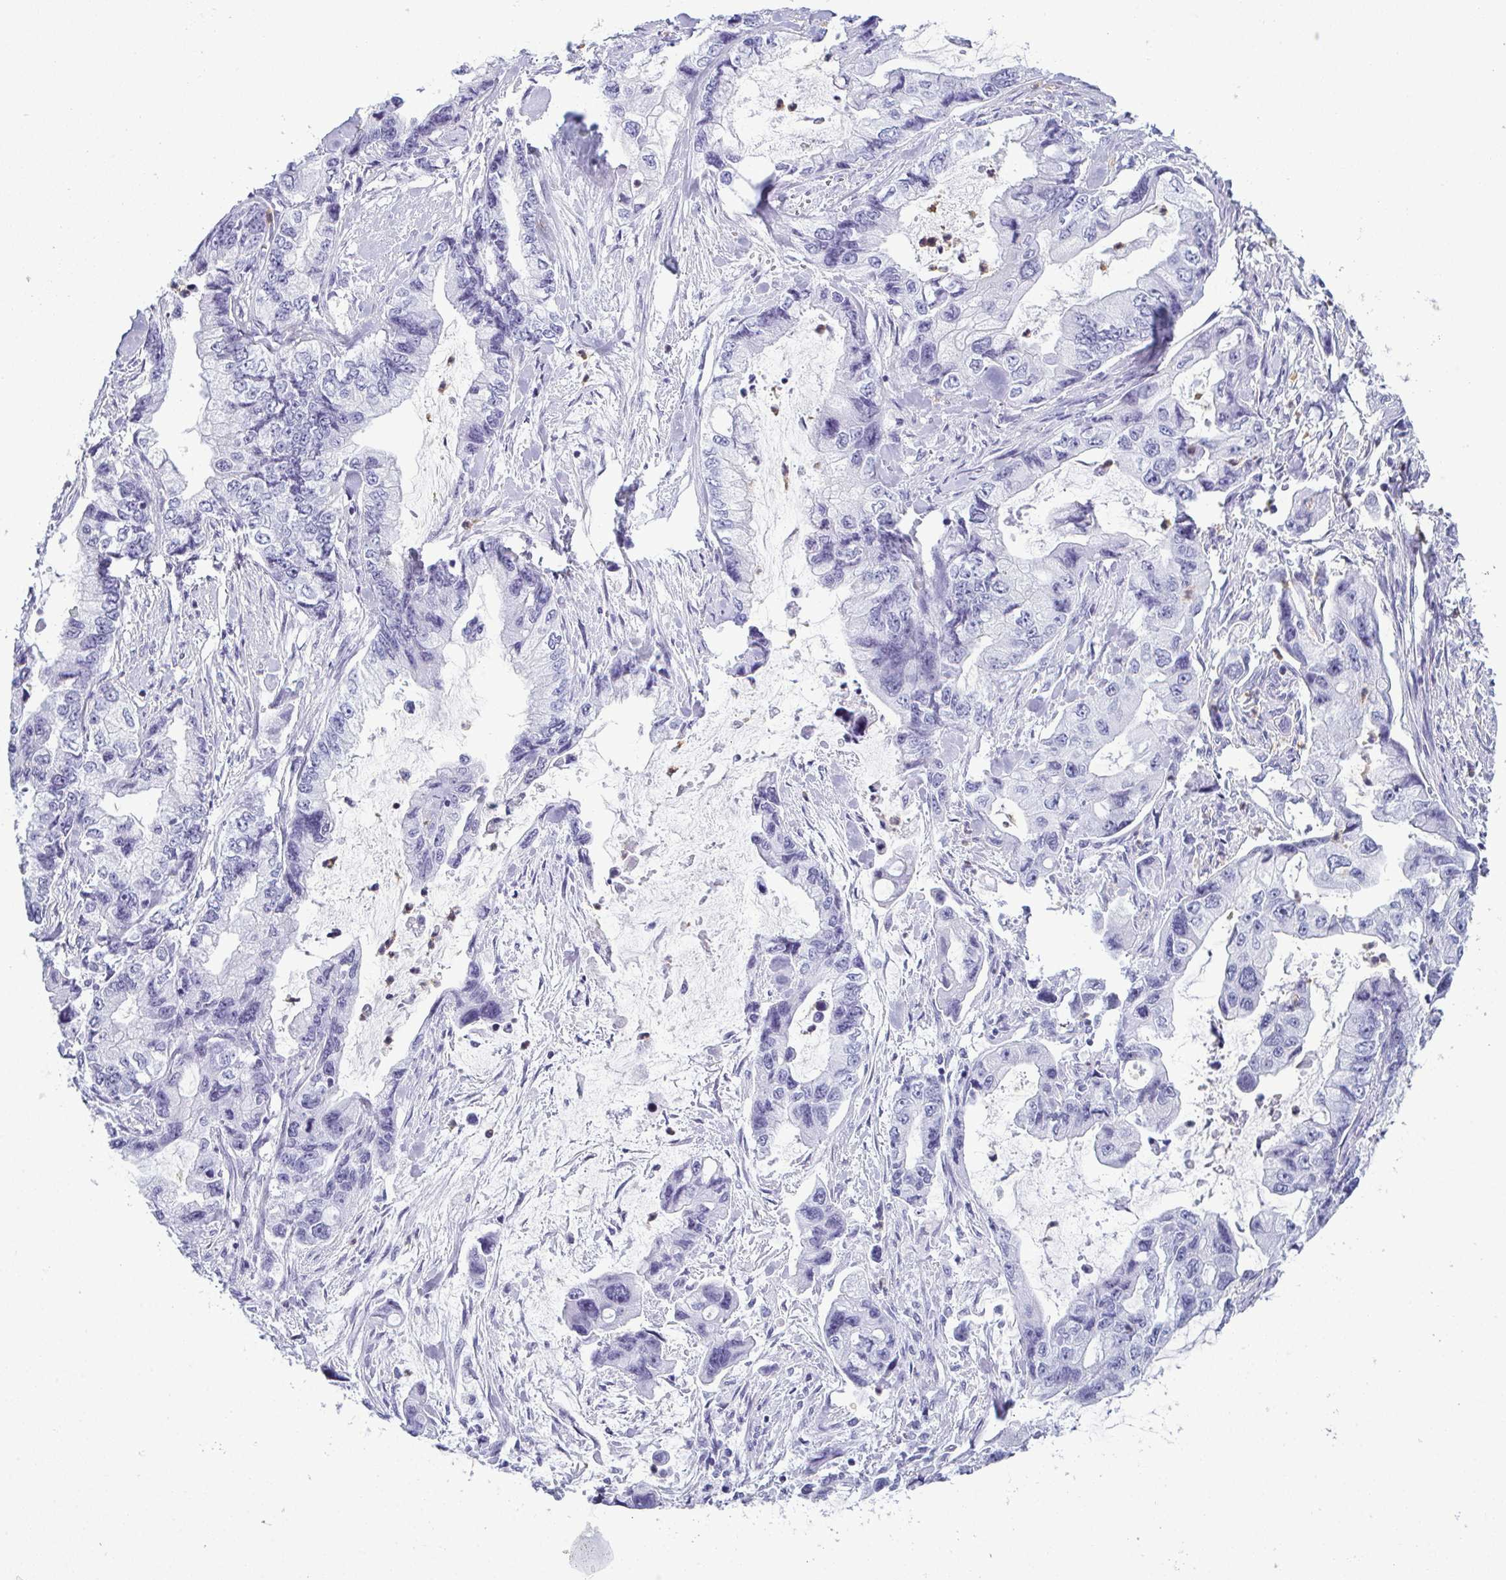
{"staining": {"intensity": "negative", "quantity": "none", "location": "none"}, "tissue": "stomach cancer", "cell_type": "Tumor cells", "image_type": "cancer", "snomed": [{"axis": "morphology", "description": "Adenocarcinoma, NOS"}, {"axis": "topography", "description": "Pancreas"}, {"axis": "topography", "description": "Stomach, upper"}, {"axis": "topography", "description": "Stomach"}], "caption": "DAB (3,3'-diaminobenzidine) immunohistochemical staining of adenocarcinoma (stomach) displays no significant positivity in tumor cells.", "gene": "CDA", "patient": {"sex": "male", "age": 77}}